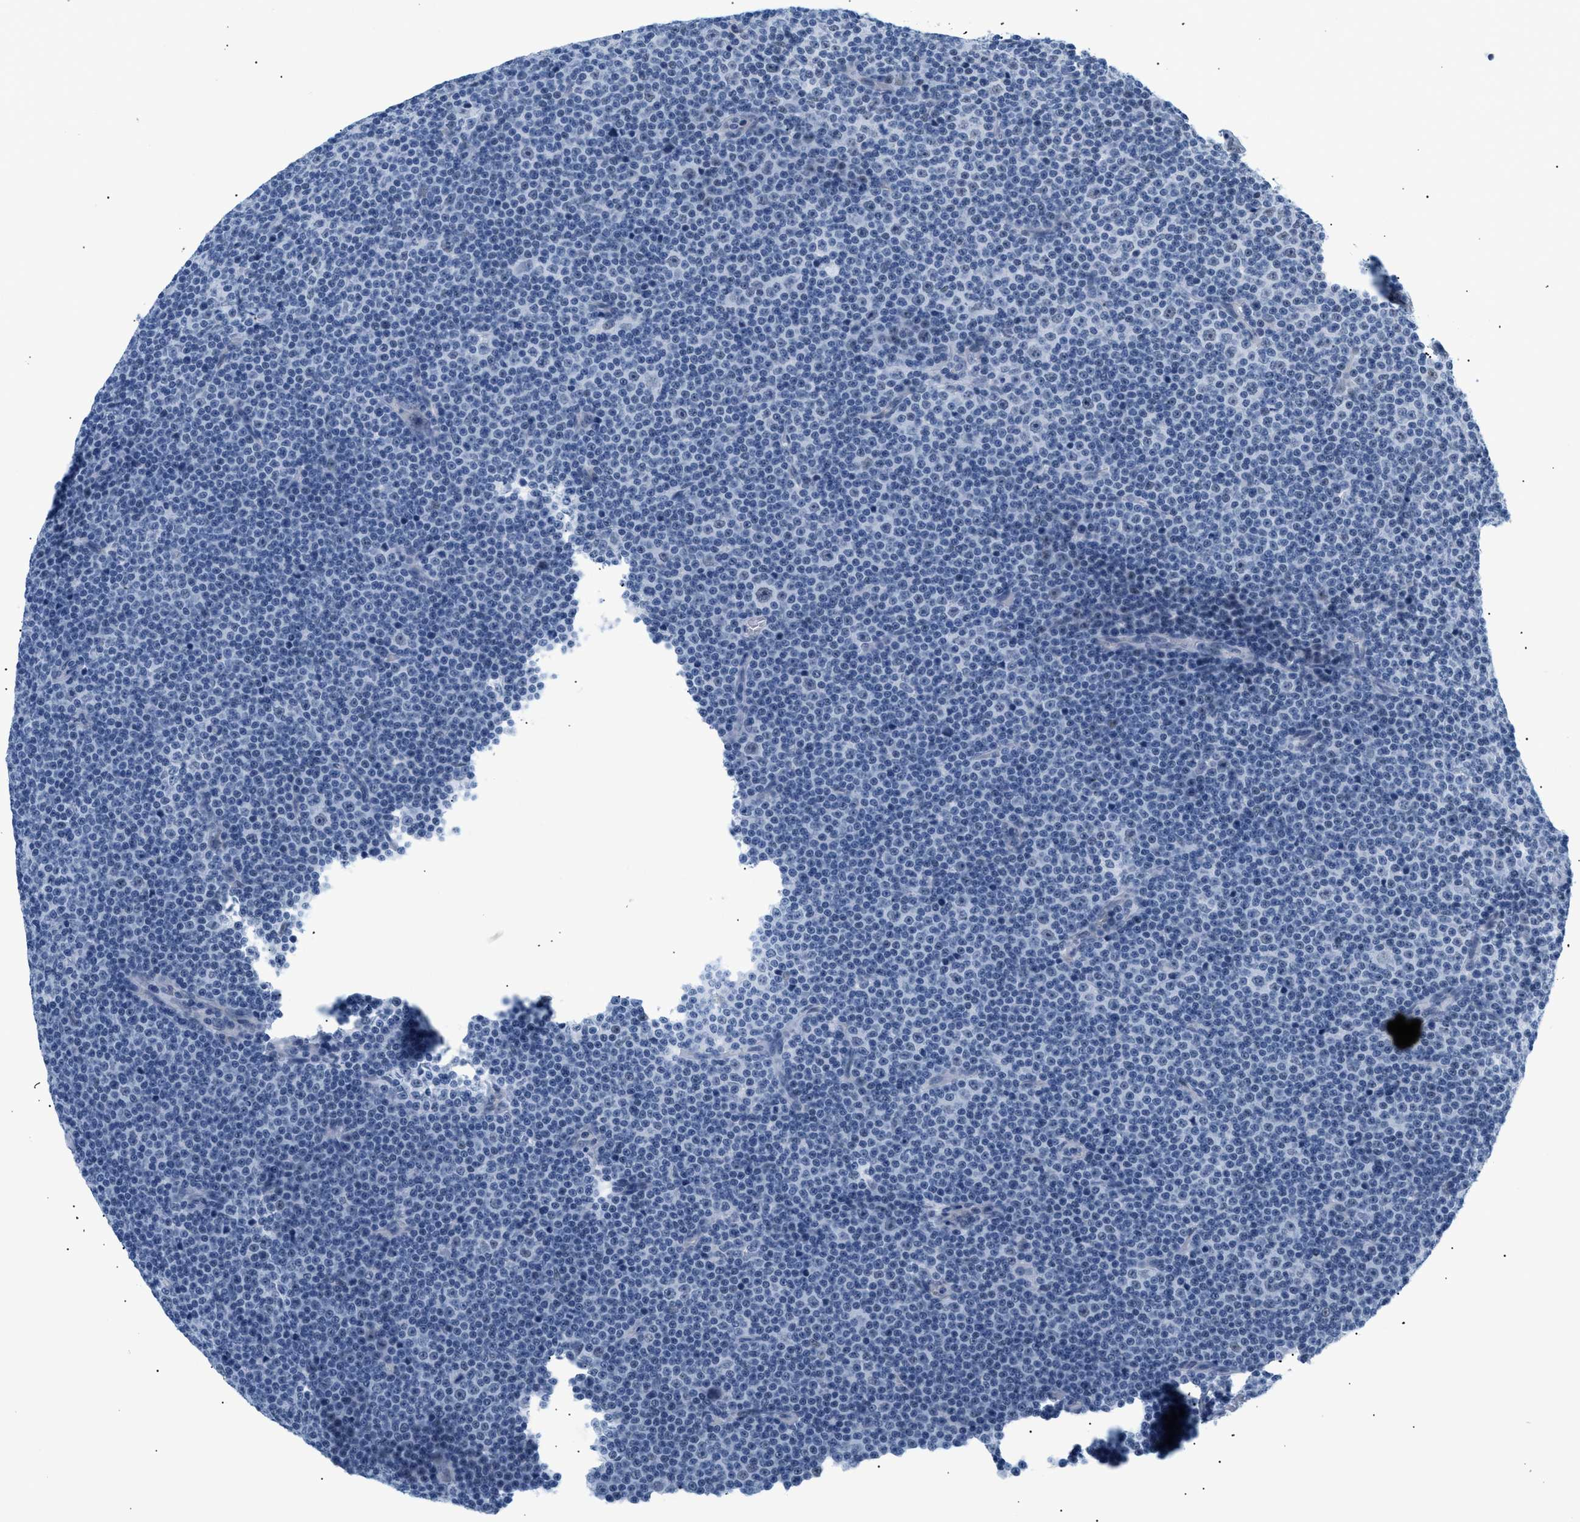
{"staining": {"intensity": "negative", "quantity": "none", "location": "none"}, "tissue": "lymphoma", "cell_type": "Tumor cells", "image_type": "cancer", "snomed": [{"axis": "morphology", "description": "Malignant lymphoma, non-Hodgkin's type, Low grade"}, {"axis": "topography", "description": "Lymph node"}], "caption": "A high-resolution photomicrograph shows immunohistochemistry staining of lymphoma, which shows no significant staining in tumor cells. (Immunohistochemistry (ihc), brightfield microscopy, high magnification).", "gene": "ELN", "patient": {"sex": "female", "age": 67}}